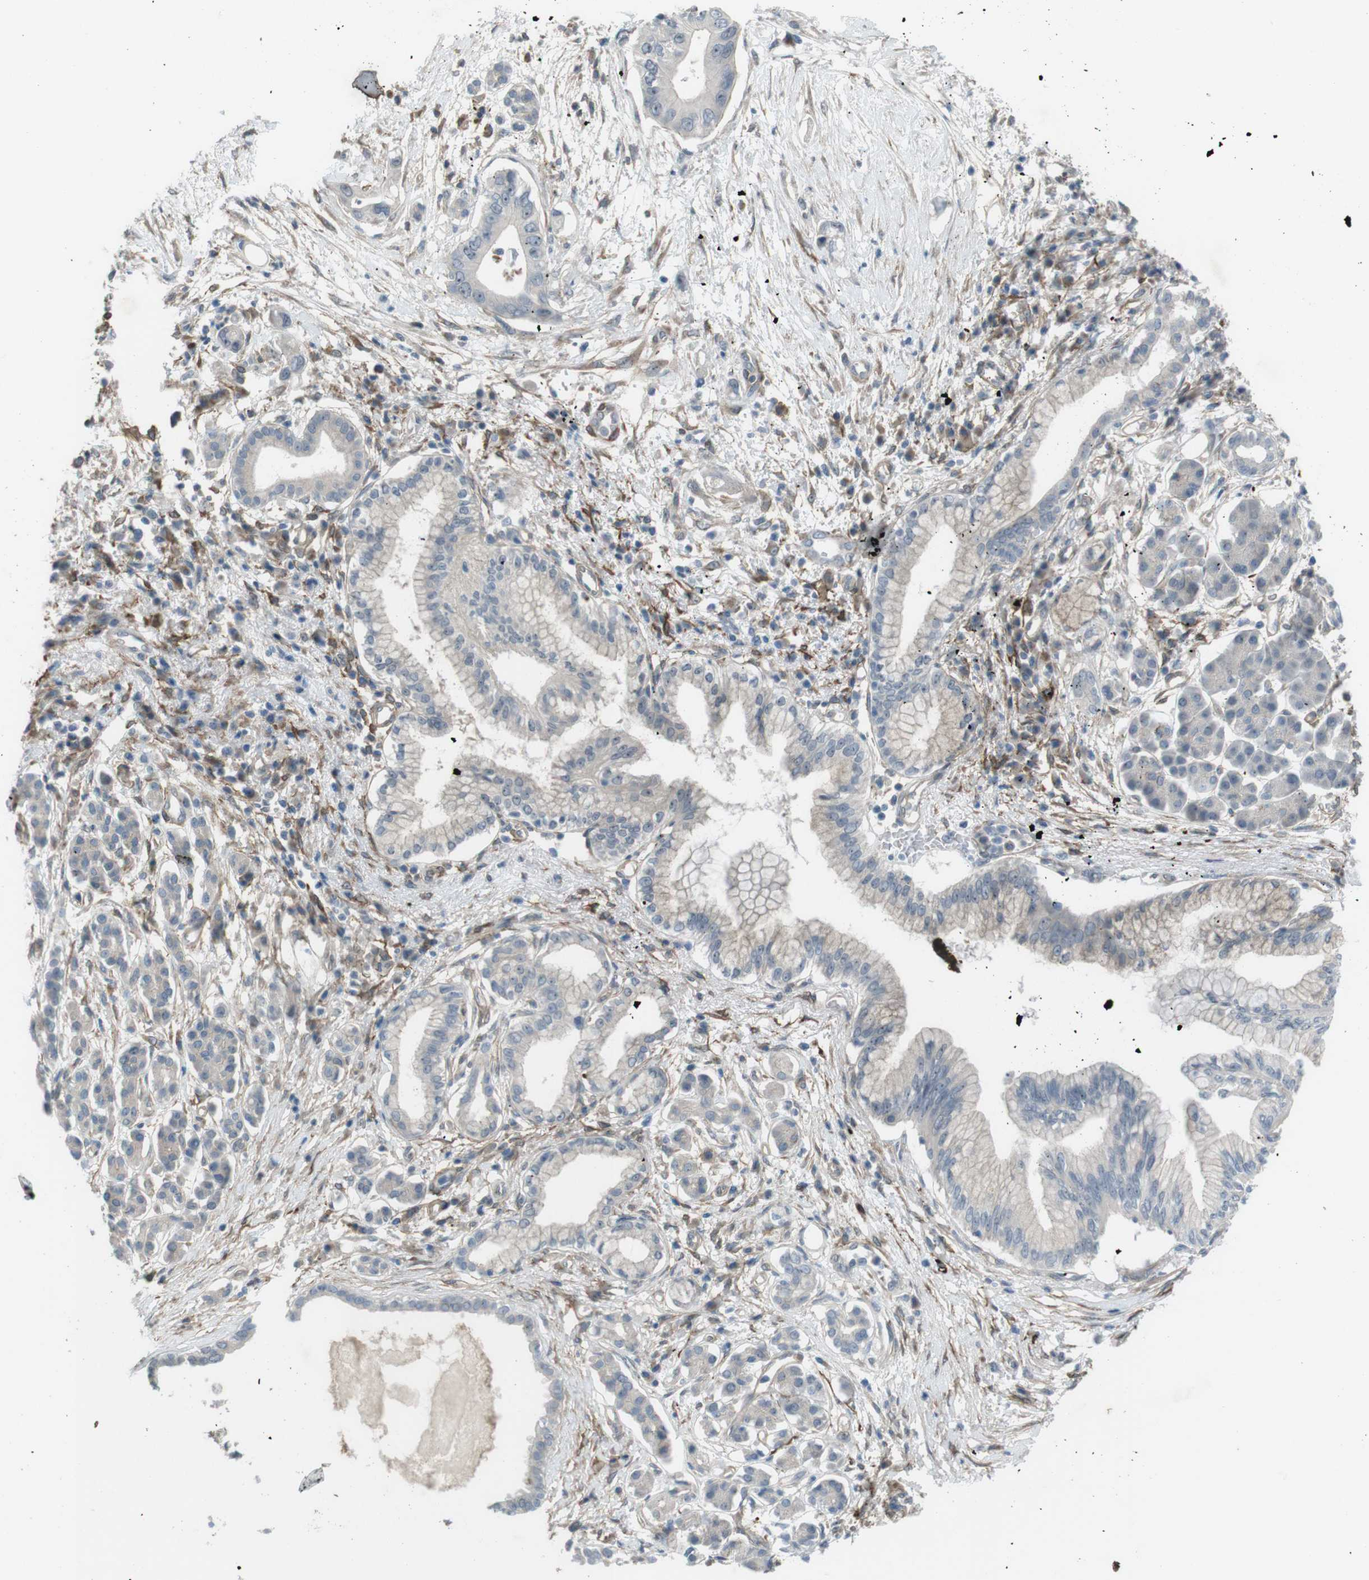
{"staining": {"intensity": "weak", "quantity": "<25%", "location": "cytoplasmic/membranous"}, "tissue": "pancreatic cancer", "cell_type": "Tumor cells", "image_type": "cancer", "snomed": [{"axis": "morphology", "description": "Adenocarcinoma, NOS"}, {"axis": "topography", "description": "Pancreas"}], "caption": "DAB immunohistochemical staining of human adenocarcinoma (pancreatic) exhibits no significant positivity in tumor cells.", "gene": "ANK2", "patient": {"sex": "male", "age": 77}}